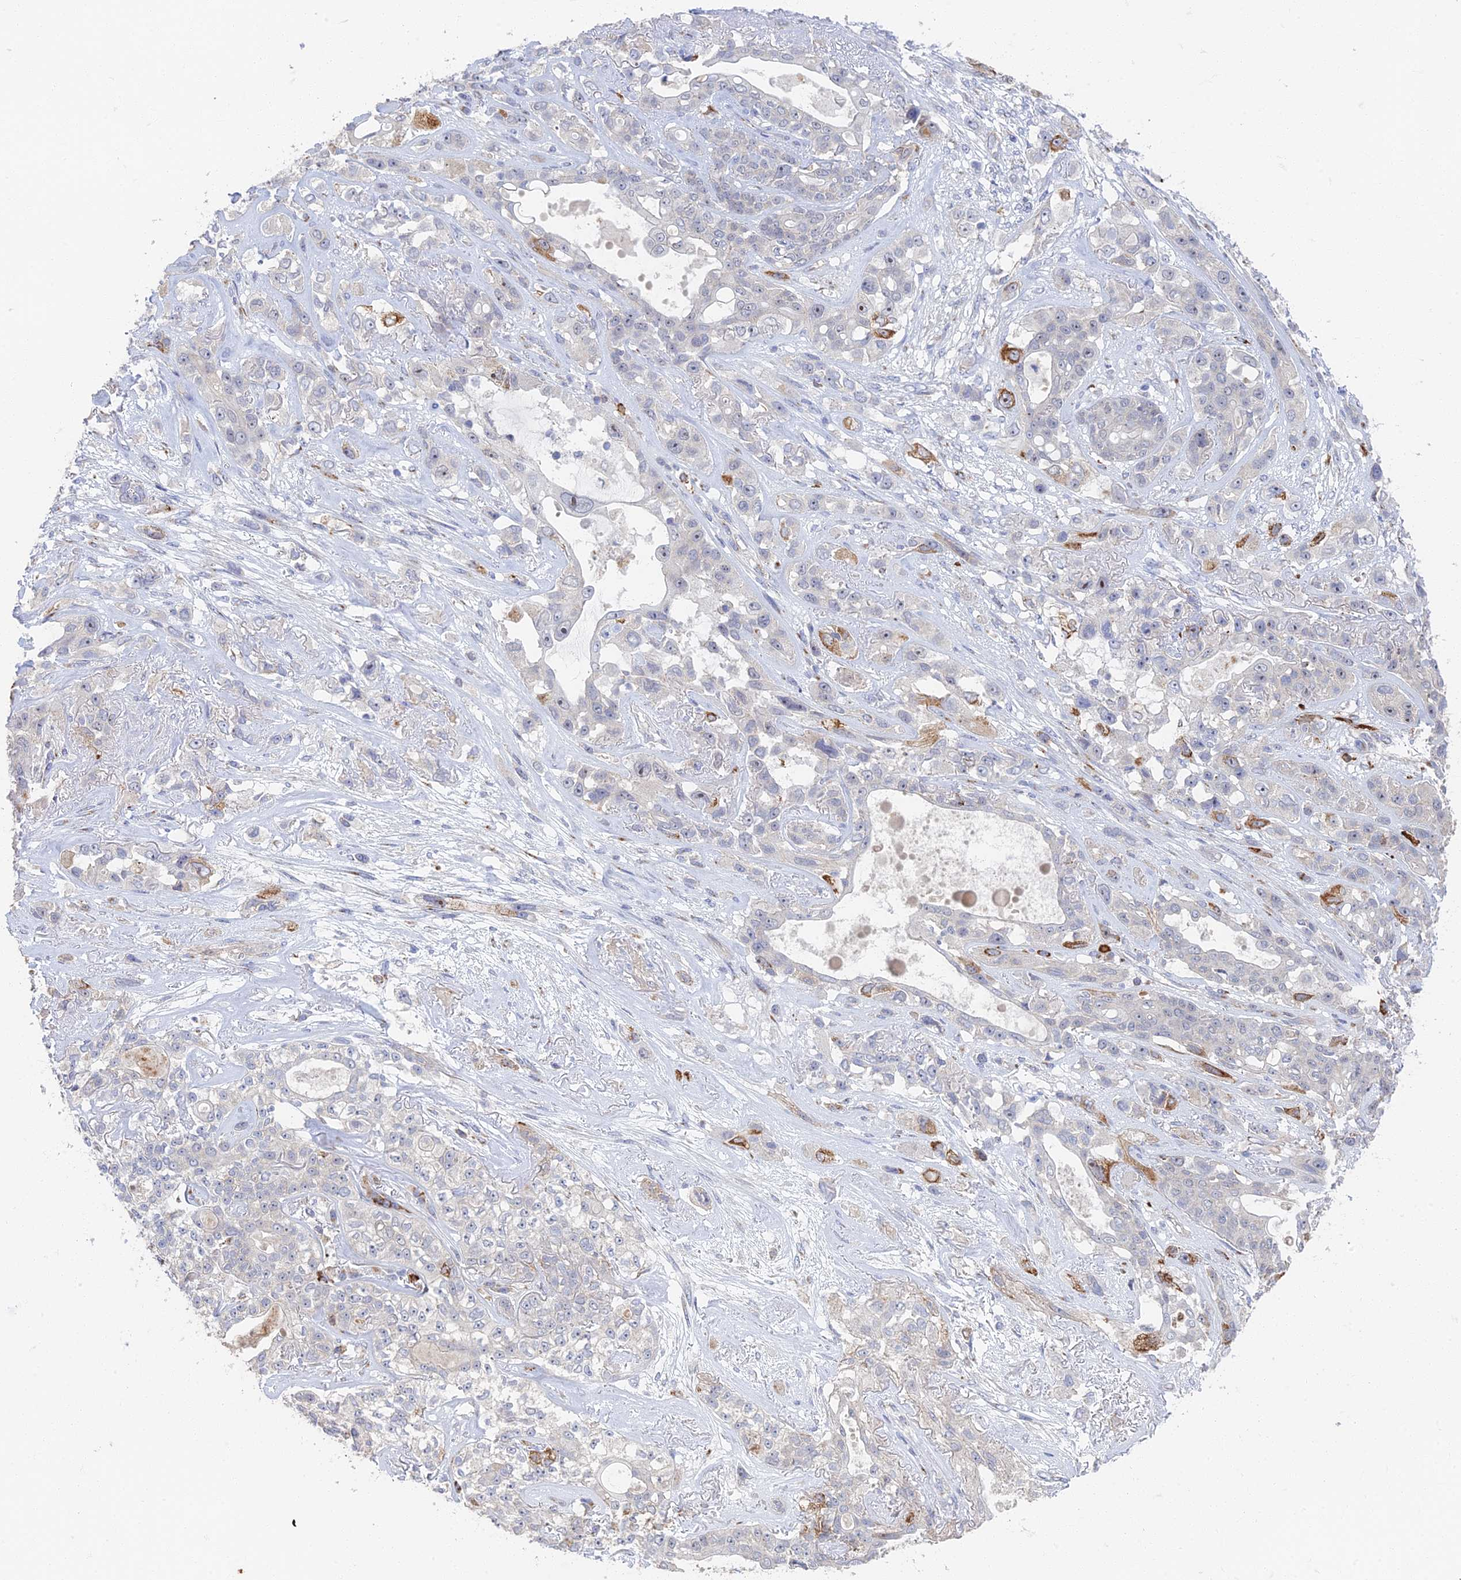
{"staining": {"intensity": "moderate", "quantity": "<25%", "location": "cytoplasmic/membranous"}, "tissue": "lung cancer", "cell_type": "Tumor cells", "image_type": "cancer", "snomed": [{"axis": "morphology", "description": "Squamous cell carcinoma, NOS"}, {"axis": "topography", "description": "Lung"}], "caption": "Immunohistochemical staining of human squamous cell carcinoma (lung) exhibits low levels of moderate cytoplasmic/membranous protein positivity in about <25% of tumor cells.", "gene": "GPATCH1", "patient": {"sex": "female", "age": 70}}